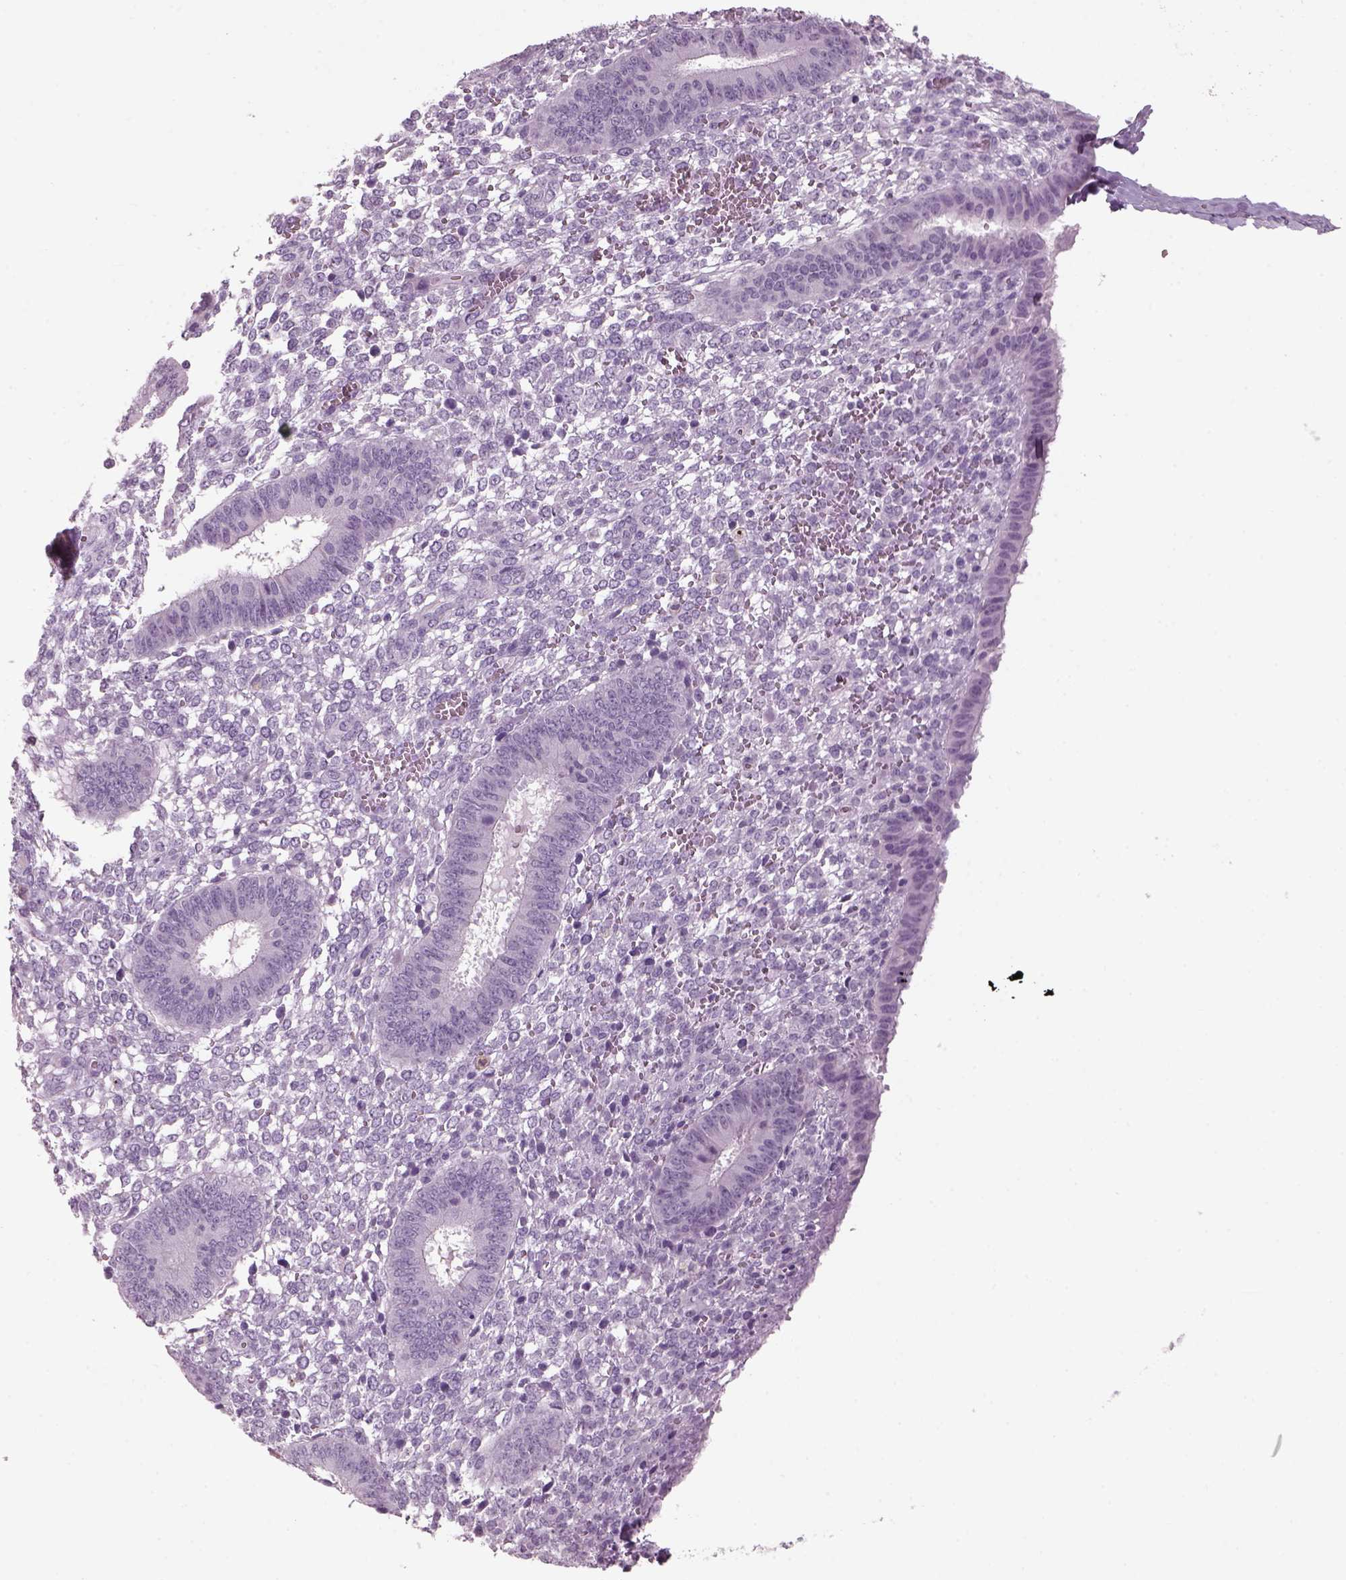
{"staining": {"intensity": "negative", "quantity": "none", "location": "none"}, "tissue": "endometrium", "cell_type": "Cells in endometrial stroma", "image_type": "normal", "snomed": [{"axis": "morphology", "description": "Normal tissue, NOS"}, {"axis": "topography", "description": "Endometrium"}], "caption": "Photomicrograph shows no significant protein staining in cells in endometrial stroma of benign endometrium. (DAB (3,3'-diaminobenzidine) immunohistochemistry visualized using brightfield microscopy, high magnification).", "gene": "SLC6A2", "patient": {"sex": "female", "age": 42}}